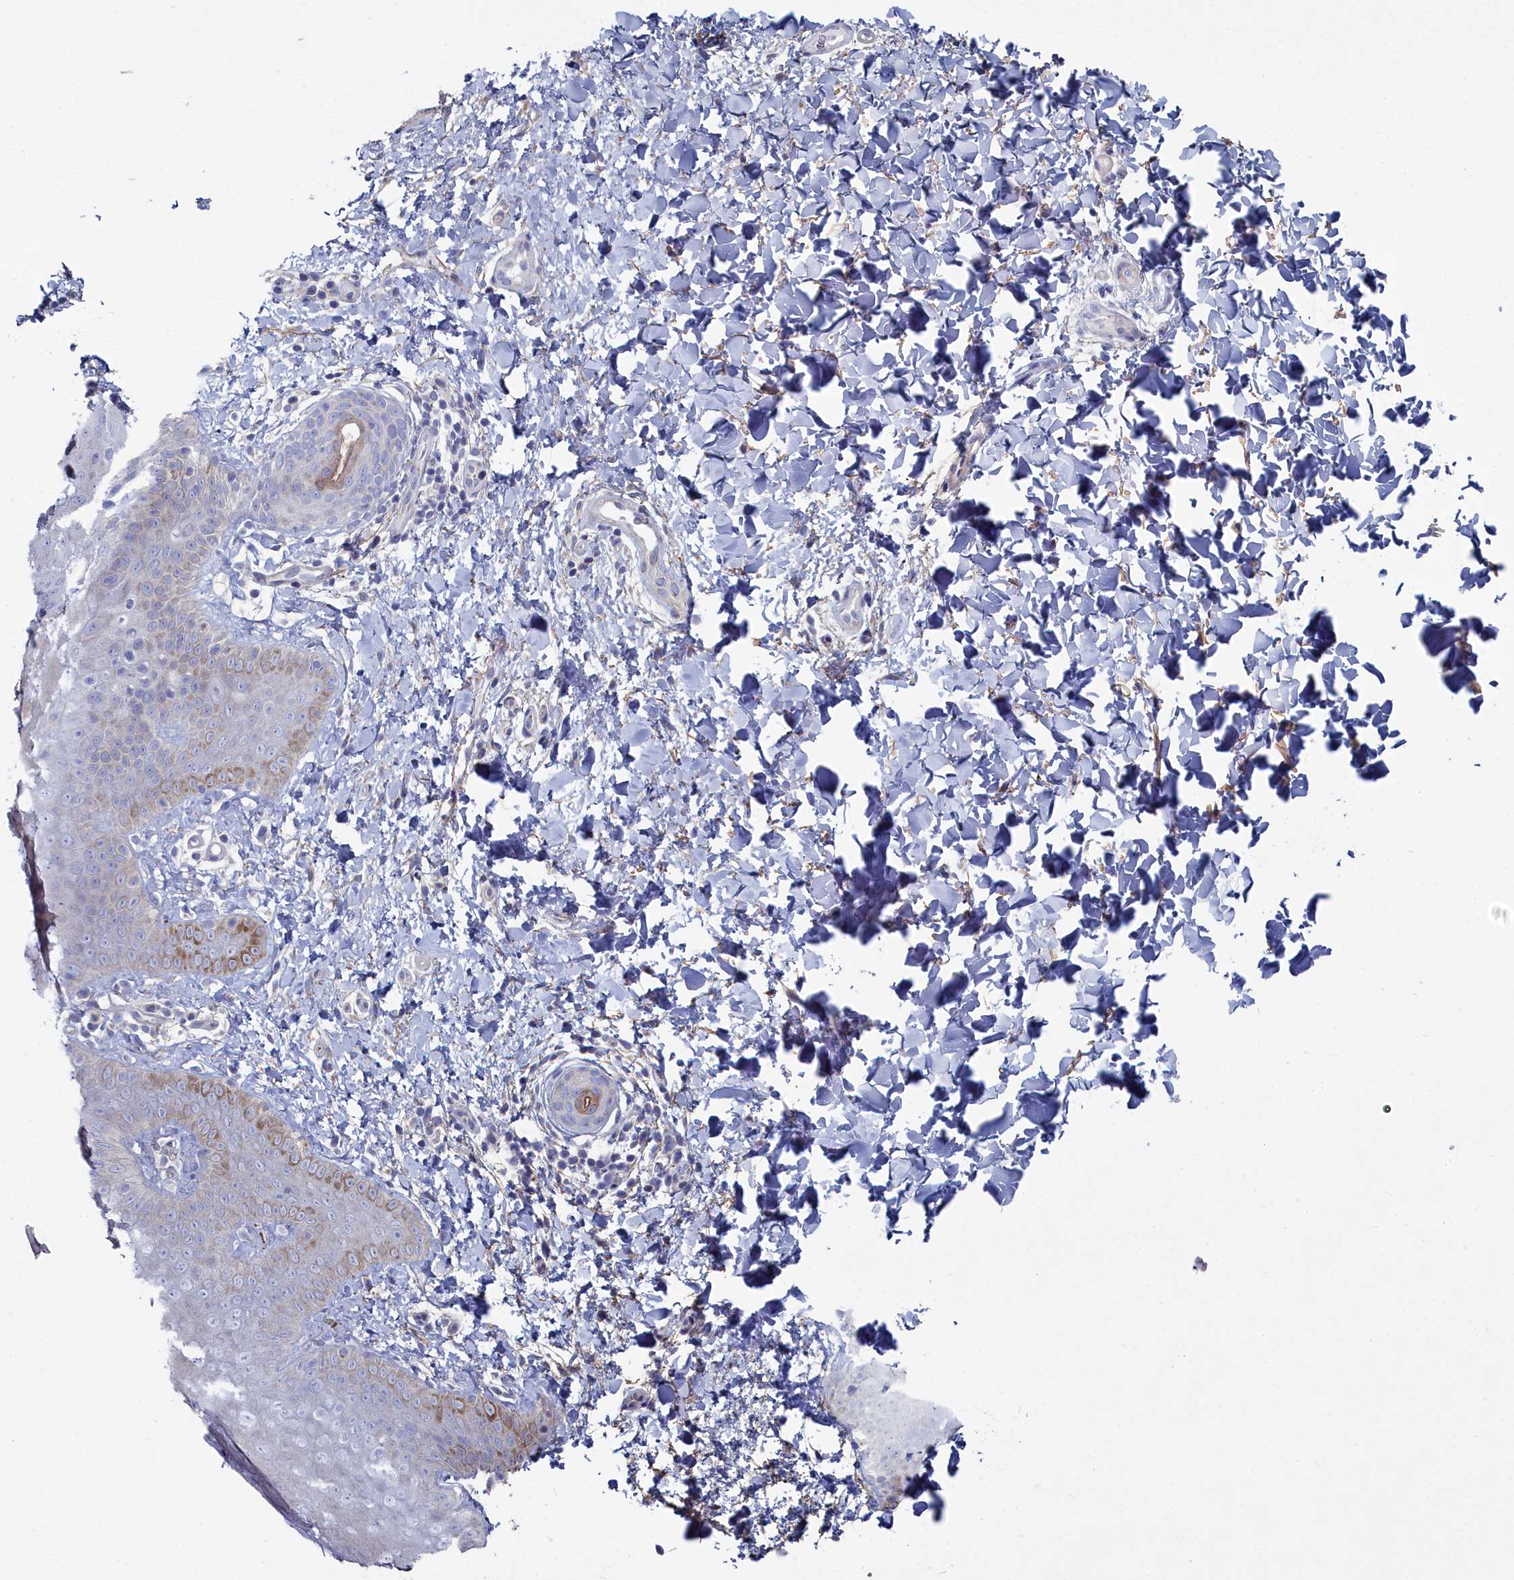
{"staining": {"intensity": "weak", "quantity": "<25%", "location": "cytoplasmic/membranous"}, "tissue": "skin", "cell_type": "Epidermal cells", "image_type": "normal", "snomed": [{"axis": "morphology", "description": "Normal tissue, NOS"}, {"axis": "morphology", "description": "Neoplasm, malignant, NOS"}, {"axis": "topography", "description": "Anal"}], "caption": "DAB (3,3'-diaminobenzidine) immunohistochemical staining of unremarkable skin shows no significant expression in epidermal cells. (DAB (3,3'-diaminobenzidine) IHC, high magnification).", "gene": "SHISAL2A", "patient": {"sex": "male", "age": 47}}